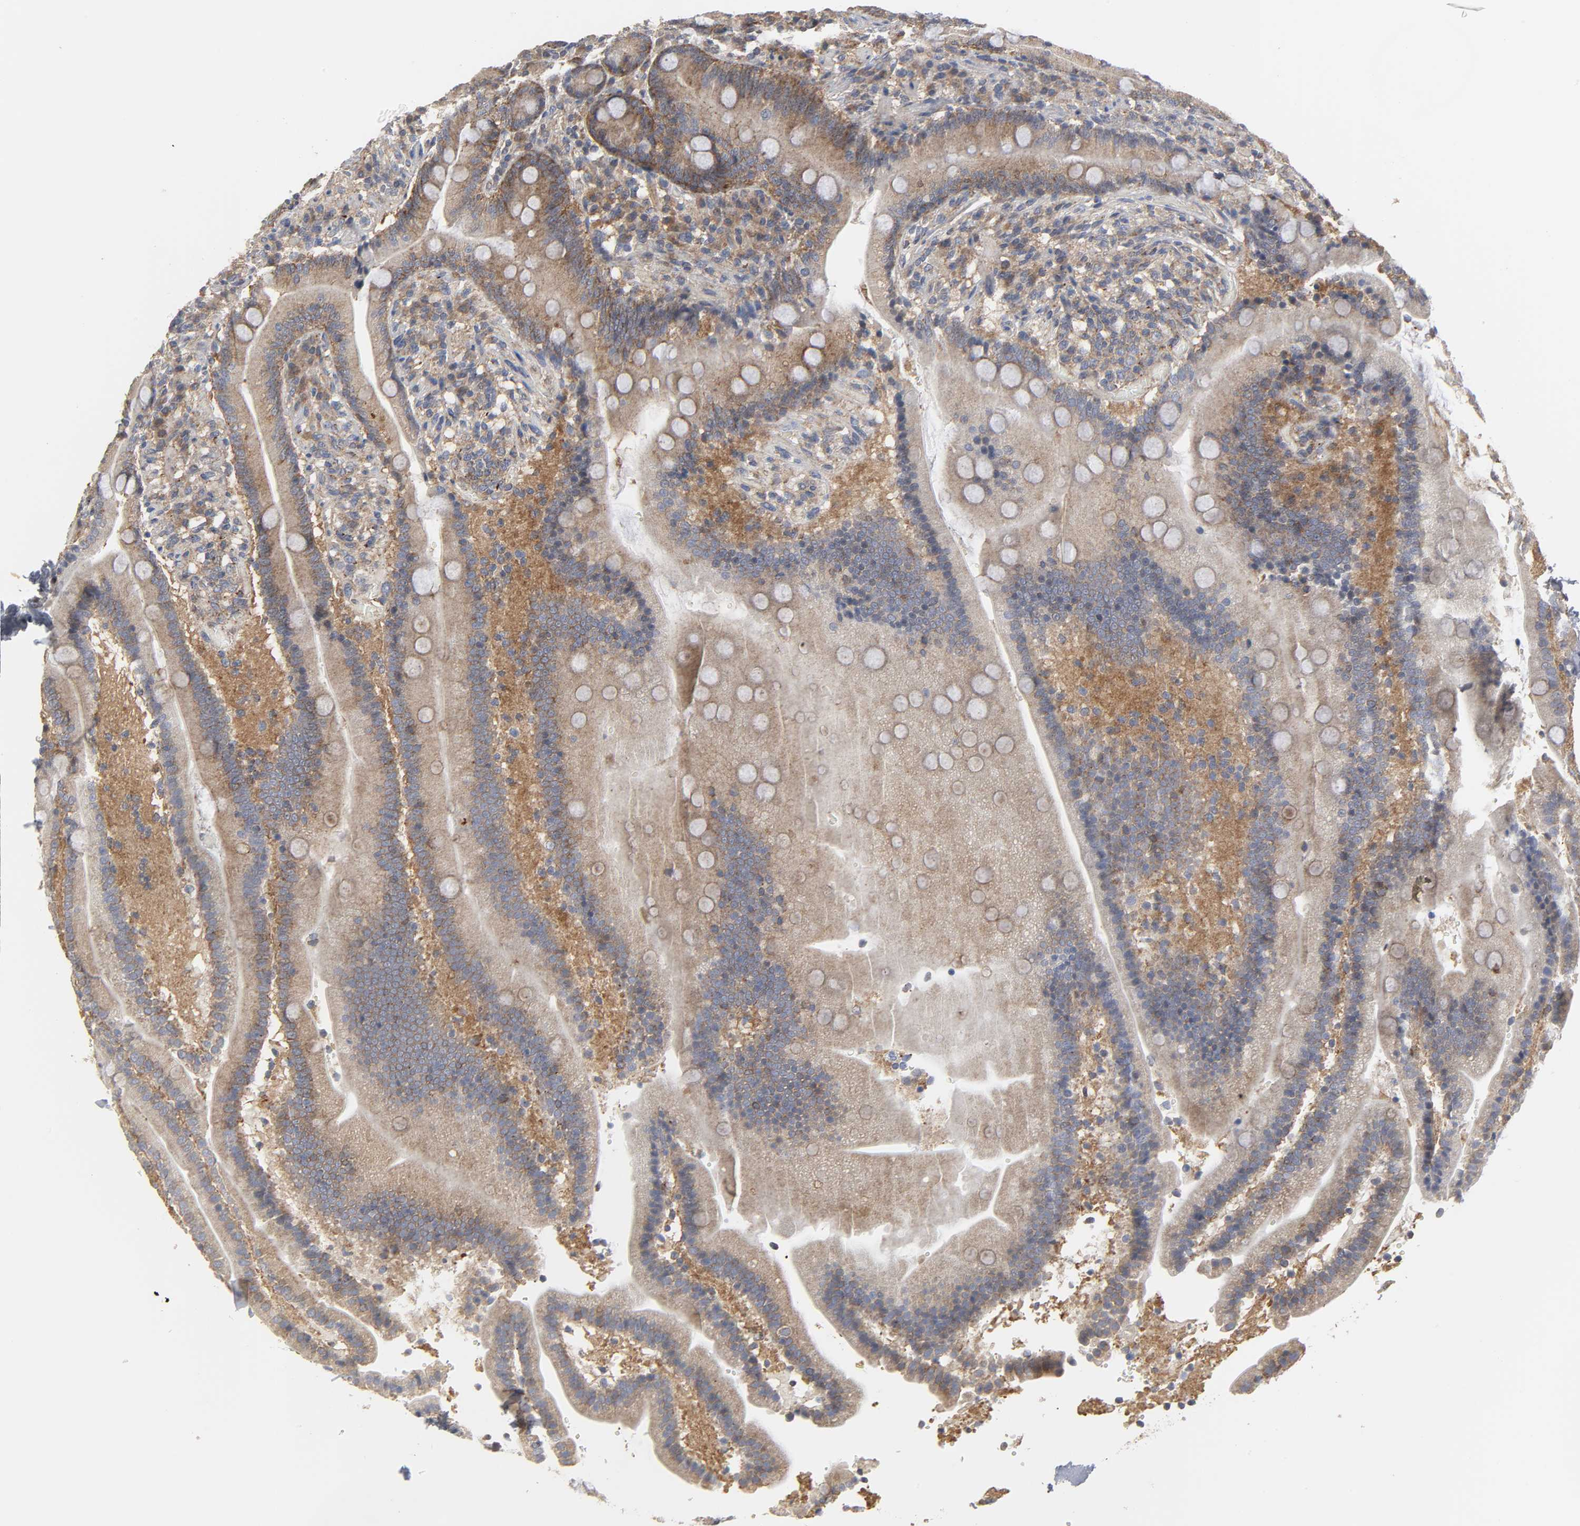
{"staining": {"intensity": "strong", "quantity": ">75%", "location": "cytoplasmic/membranous"}, "tissue": "duodenum", "cell_type": "Glandular cells", "image_type": "normal", "snomed": [{"axis": "morphology", "description": "Normal tissue, NOS"}, {"axis": "topography", "description": "Duodenum"}], "caption": "Immunohistochemical staining of unremarkable human duodenum displays >75% levels of strong cytoplasmic/membranous protein staining in about >75% of glandular cells. Using DAB (3,3'-diaminobenzidine) (brown) and hematoxylin (blue) stains, captured at high magnification using brightfield microscopy.", "gene": "SH3GLB1", "patient": {"sex": "male", "age": 66}}